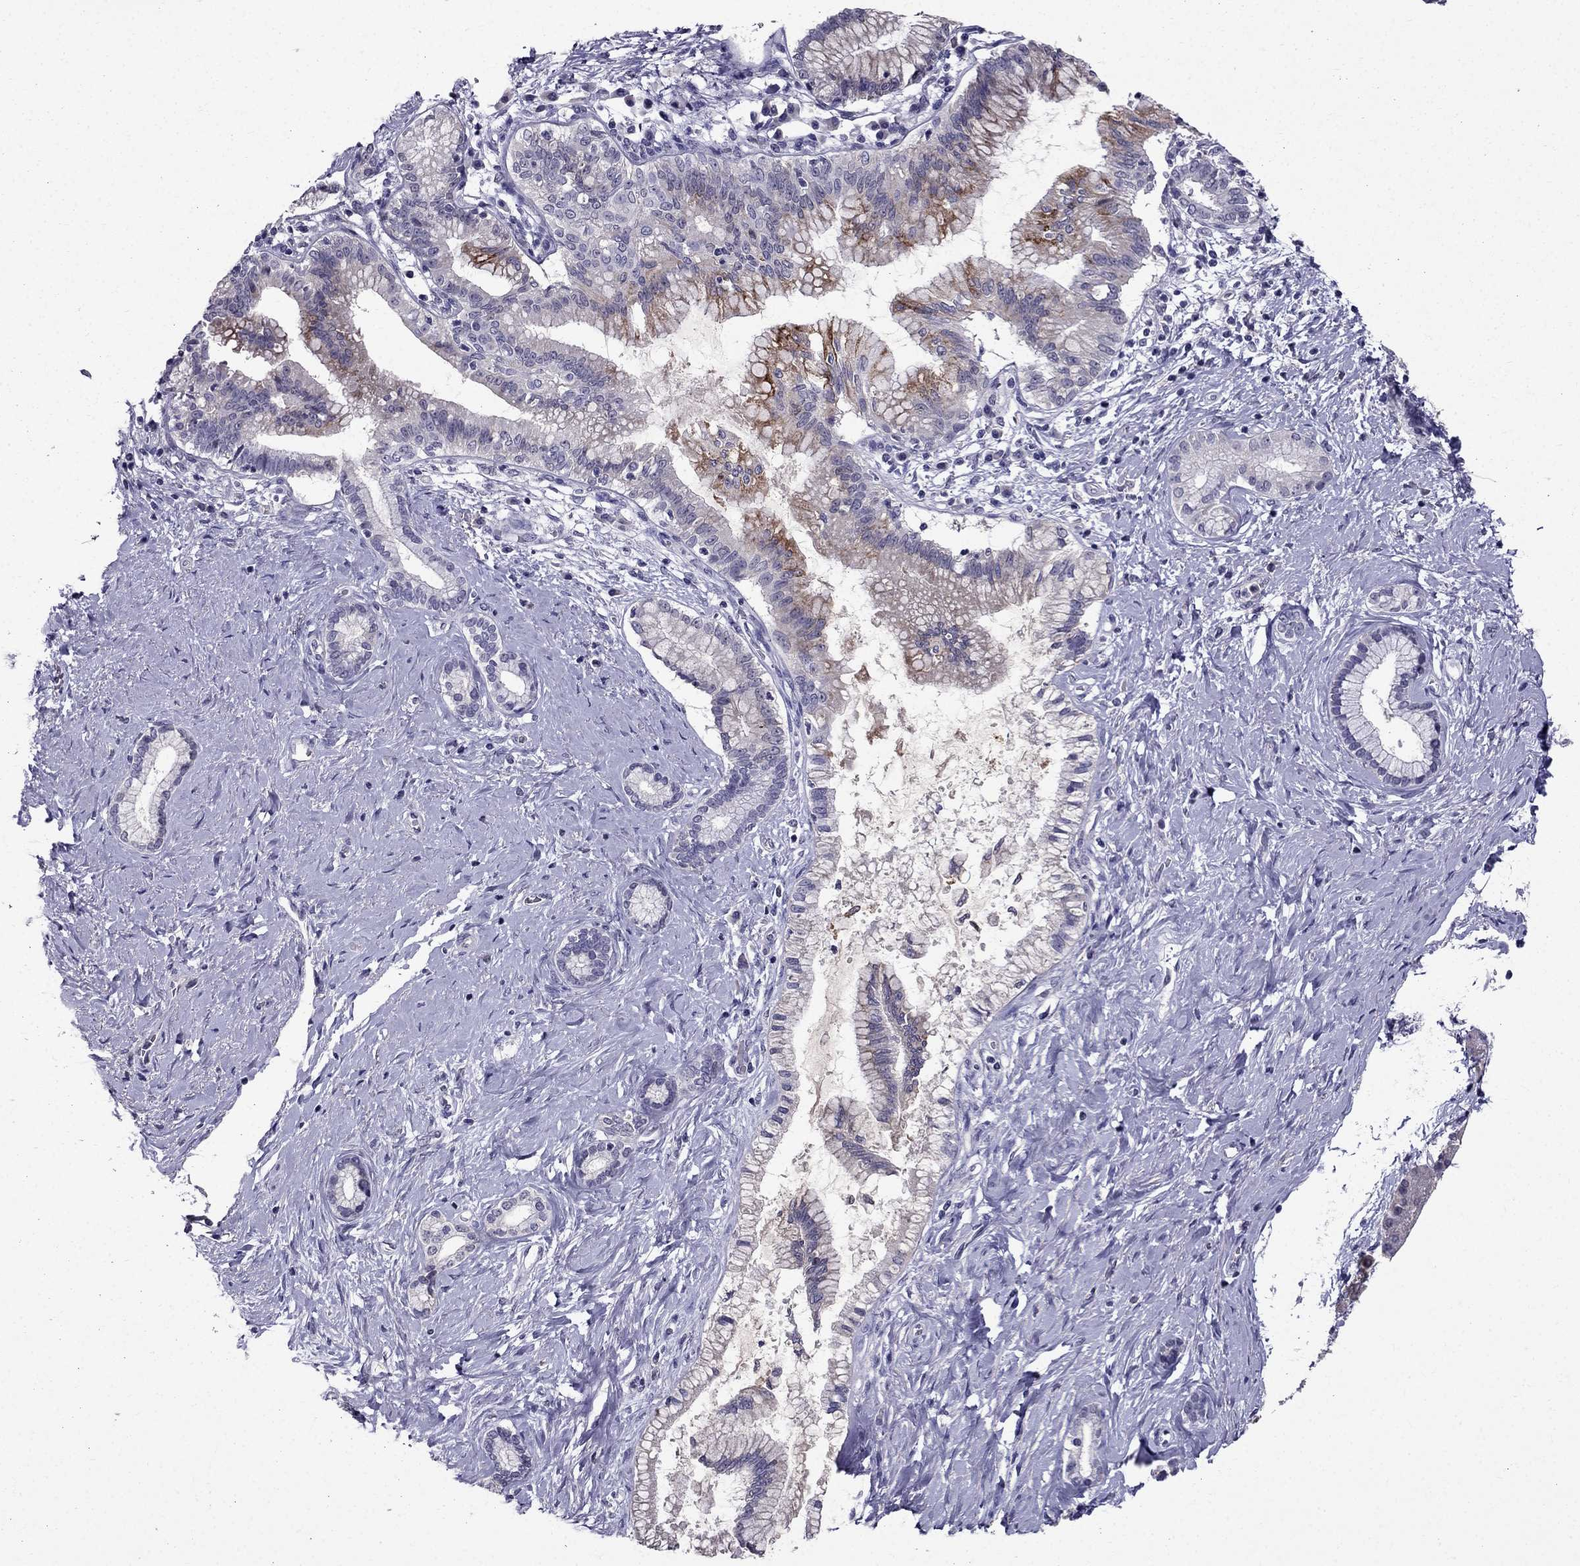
{"staining": {"intensity": "weak", "quantity": "<25%", "location": "cytoplasmic/membranous"}, "tissue": "pancreatic cancer", "cell_type": "Tumor cells", "image_type": "cancer", "snomed": [{"axis": "morphology", "description": "Adenocarcinoma, NOS"}, {"axis": "topography", "description": "Pancreas"}], "caption": "Tumor cells are negative for brown protein staining in pancreatic adenocarcinoma. (DAB immunohistochemistry, high magnification).", "gene": "DUSP15", "patient": {"sex": "female", "age": 73}}